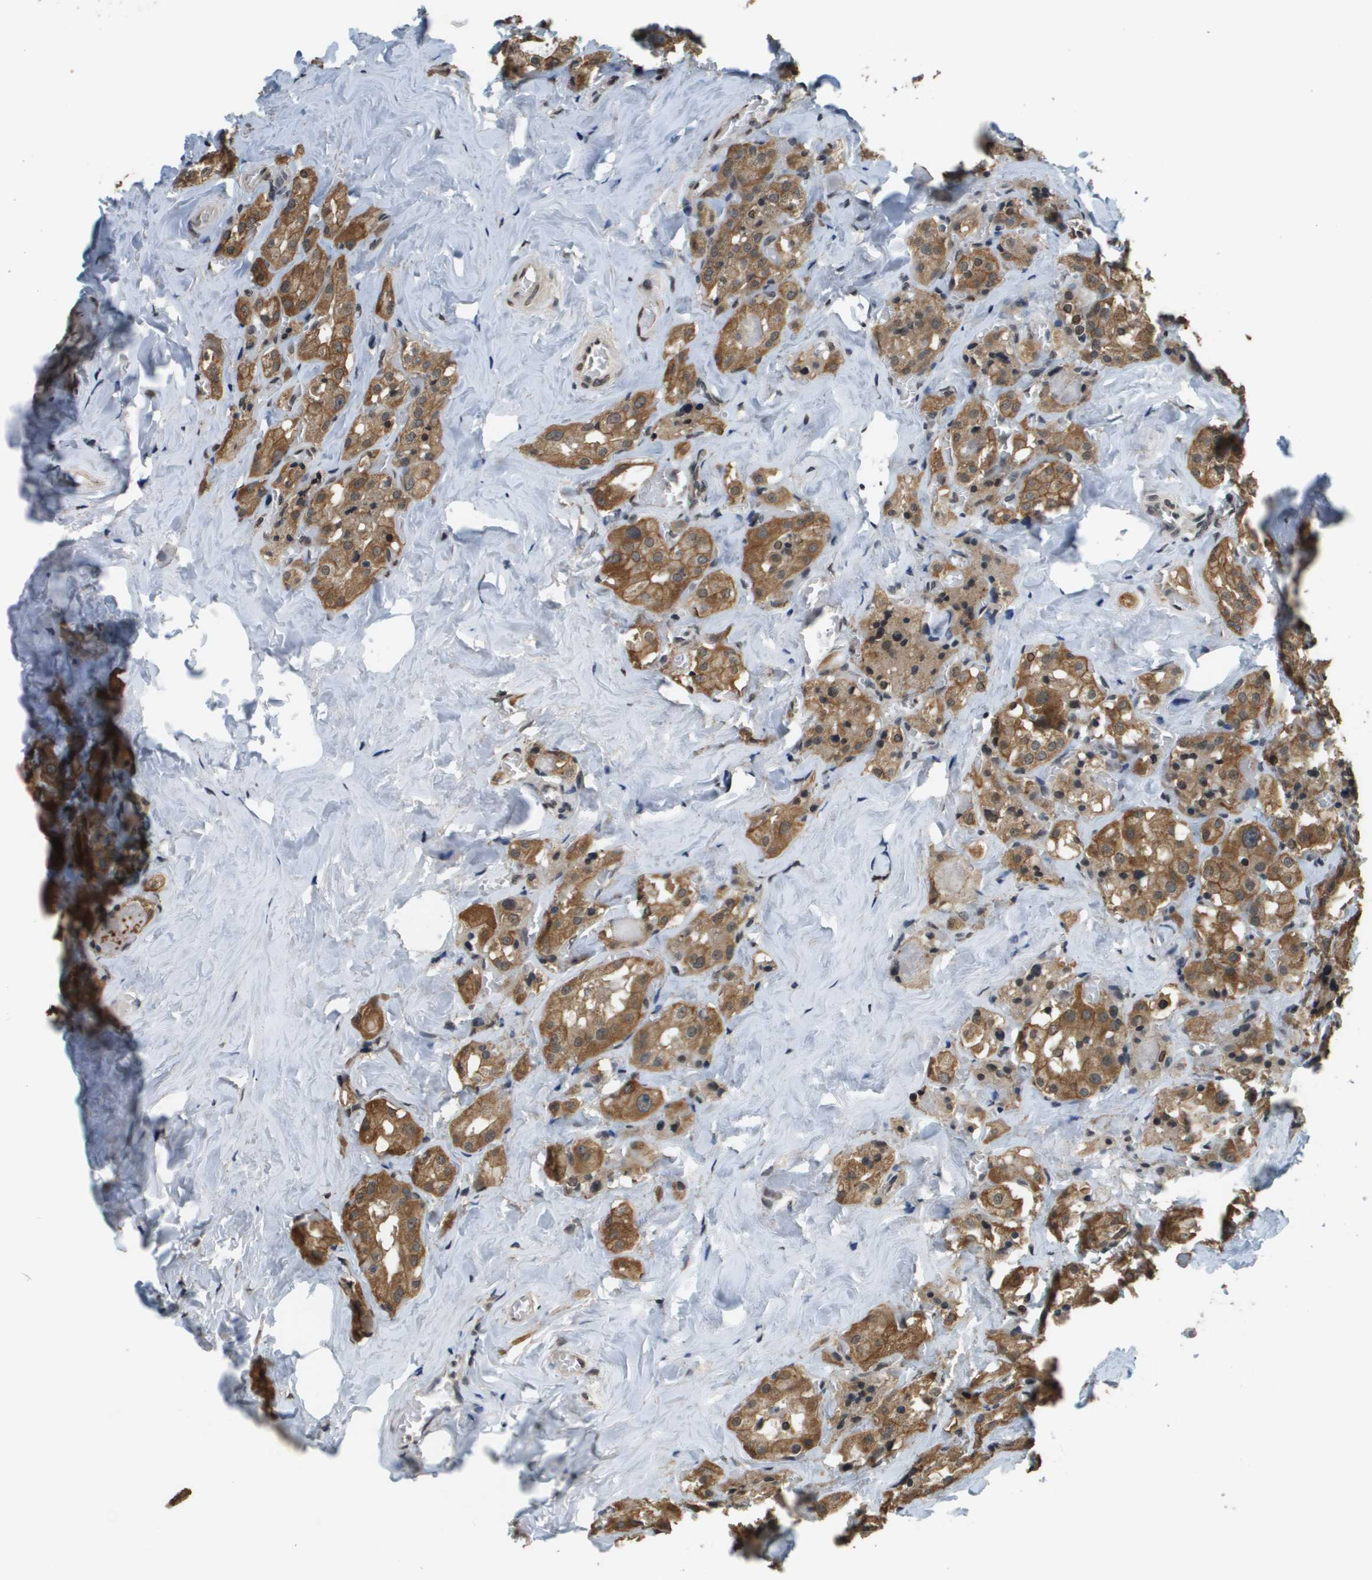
{"staining": {"intensity": "moderate", "quantity": ">75%", "location": "cytoplasmic/membranous"}, "tissue": "parathyroid gland", "cell_type": "Glandular cells", "image_type": "normal", "snomed": [{"axis": "morphology", "description": "Normal tissue, NOS"}, {"axis": "morphology", "description": "Atrophy, NOS"}, {"axis": "topography", "description": "Parathyroid gland"}], "caption": "About >75% of glandular cells in benign parathyroid gland demonstrate moderate cytoplasmic/membranous protein positivity as visualized by brown immunohistochemical staining.", "gene": "FANCC", "patient": {"sex": "female", "age": 54}}